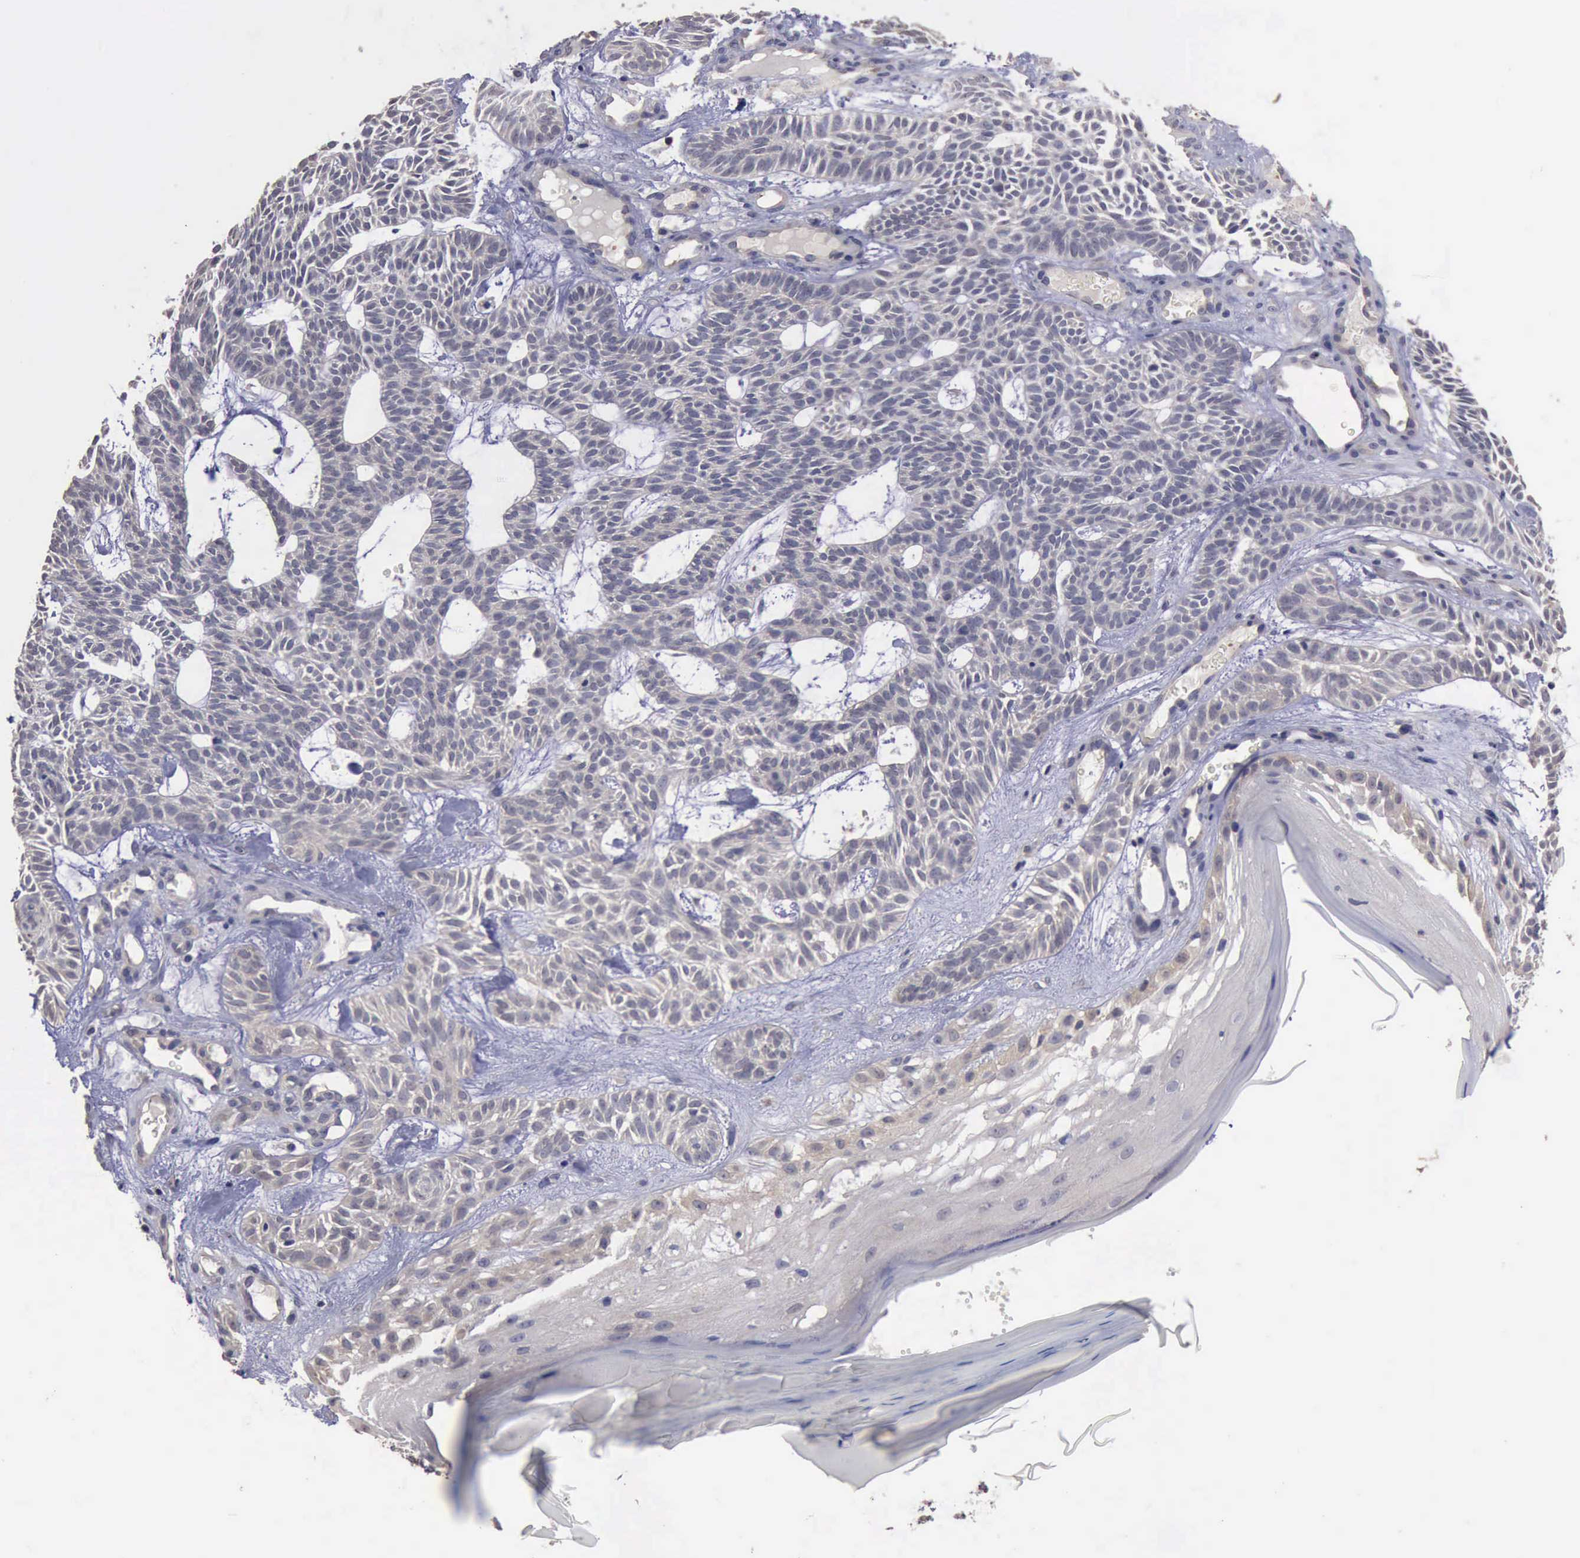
{"staining": {"intensity": "negative", "quantity": "none", "location": "none"}, "tissue": "skin cancer", "cell_type": "Tumor cells", "image_type": "cancer", "snomed": [{"axis": "morphology", "description": "Basal cell carcinoma"}, {"axis": "topography", "description": "Skin"}], "caption": "This is a image of immunohistochemistry staining of skin basal cell carcinoma, which shows no positivity in tumor cells.", "gene": "CRKL", "patient": {"sex": "male", "age": 75}}